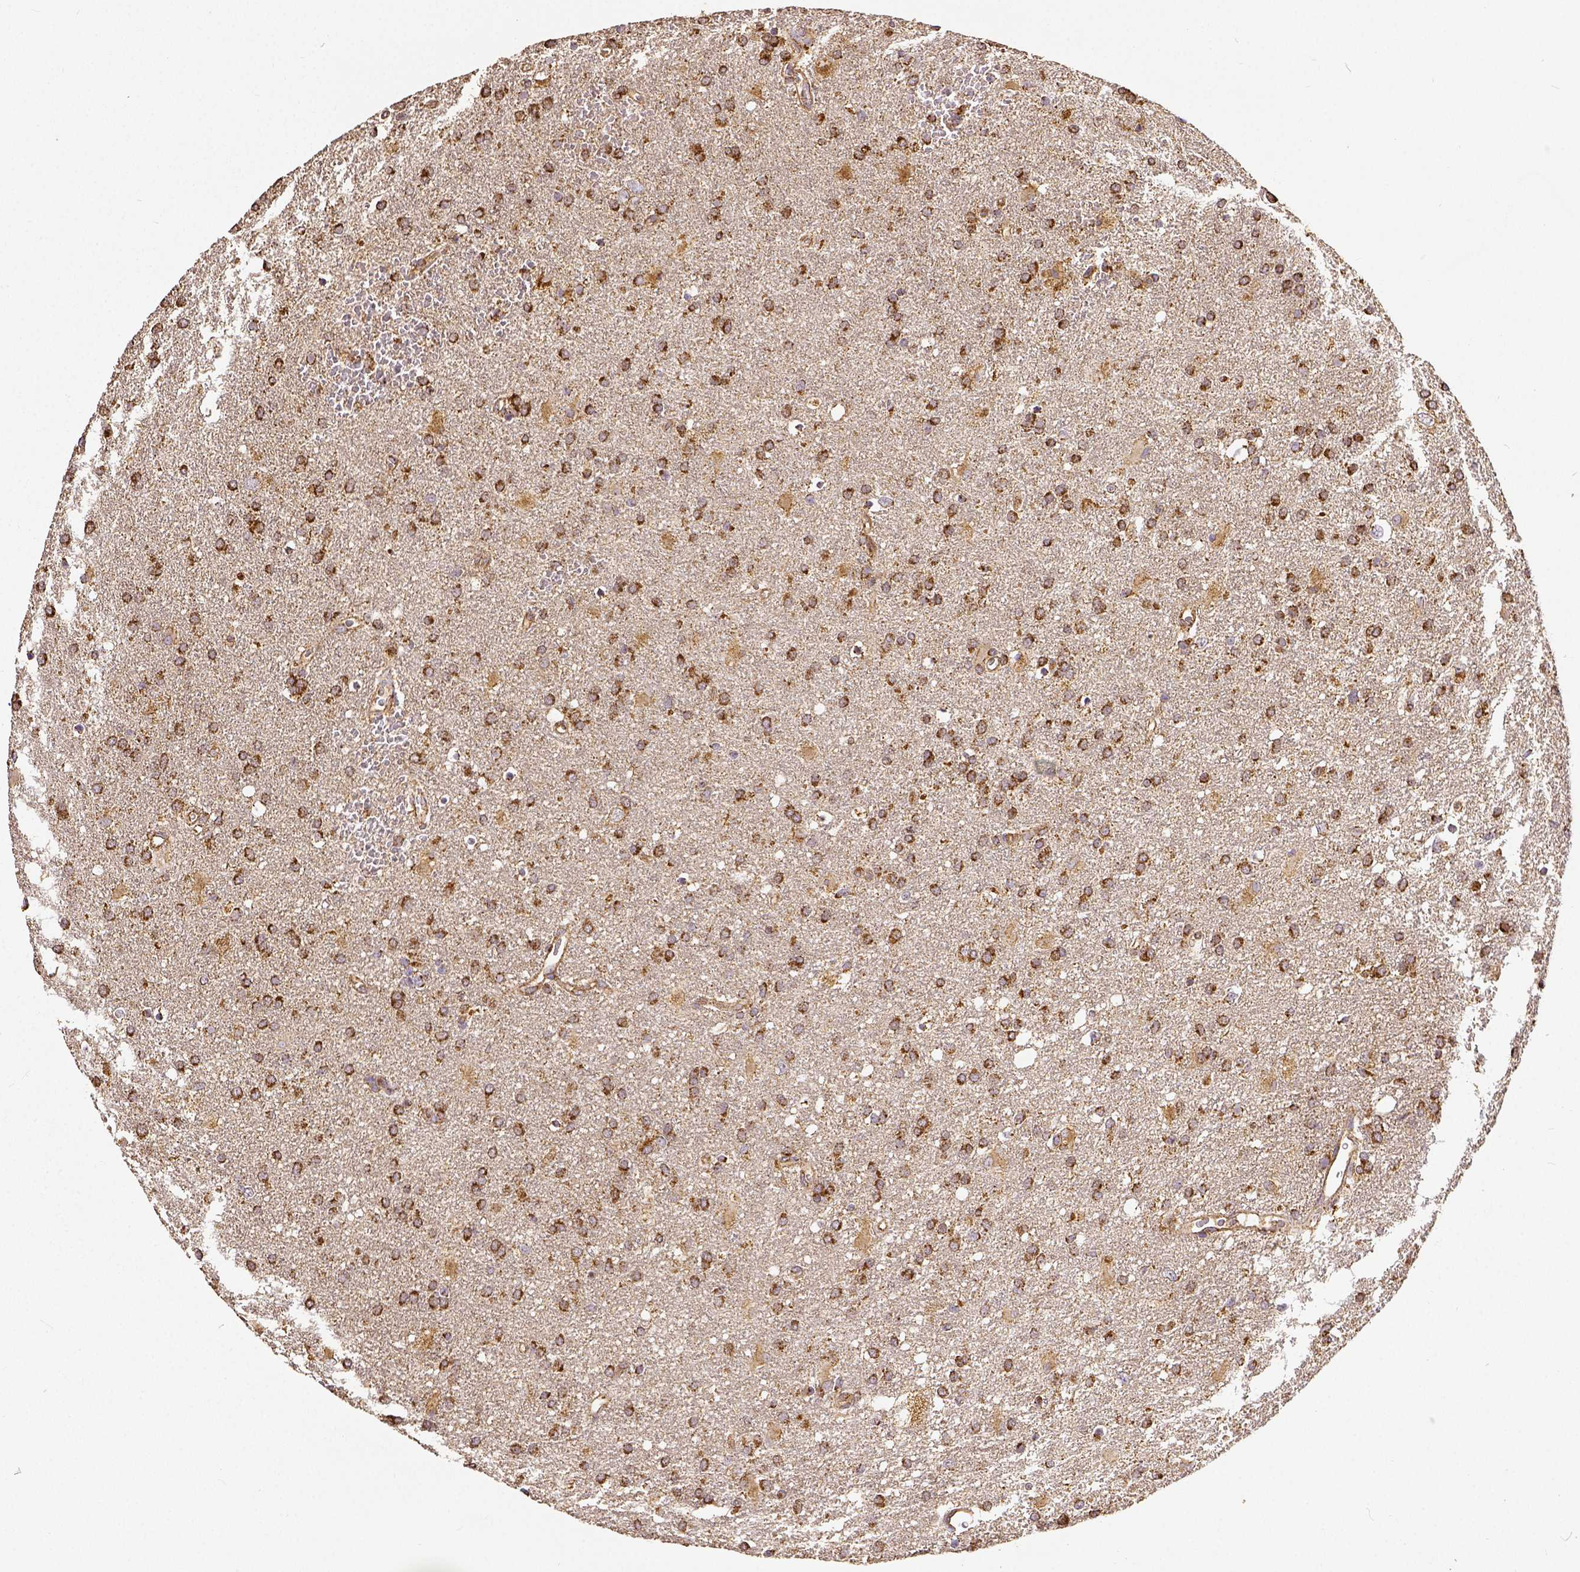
{"staining": {"intensity": "strong", "quantity": ">75%", "location": "cytoplasmic/membranous"}, "tissue": "glioma", "cell_type": "Tumor cells", "image_type": "cancer", "snomed": [{"axis": "morphology", "description": "Glioma, malignant, Low grade"}, {"axis": "topography", "description": "Brain"}], "caption": "A brown stain highlights strong cytoplasmic/membranous staining of a protein in human malignant glioma (low-grade) tumor cells.", "gene": "SDHB", "patient": {"sex": "male", "age": 66}}